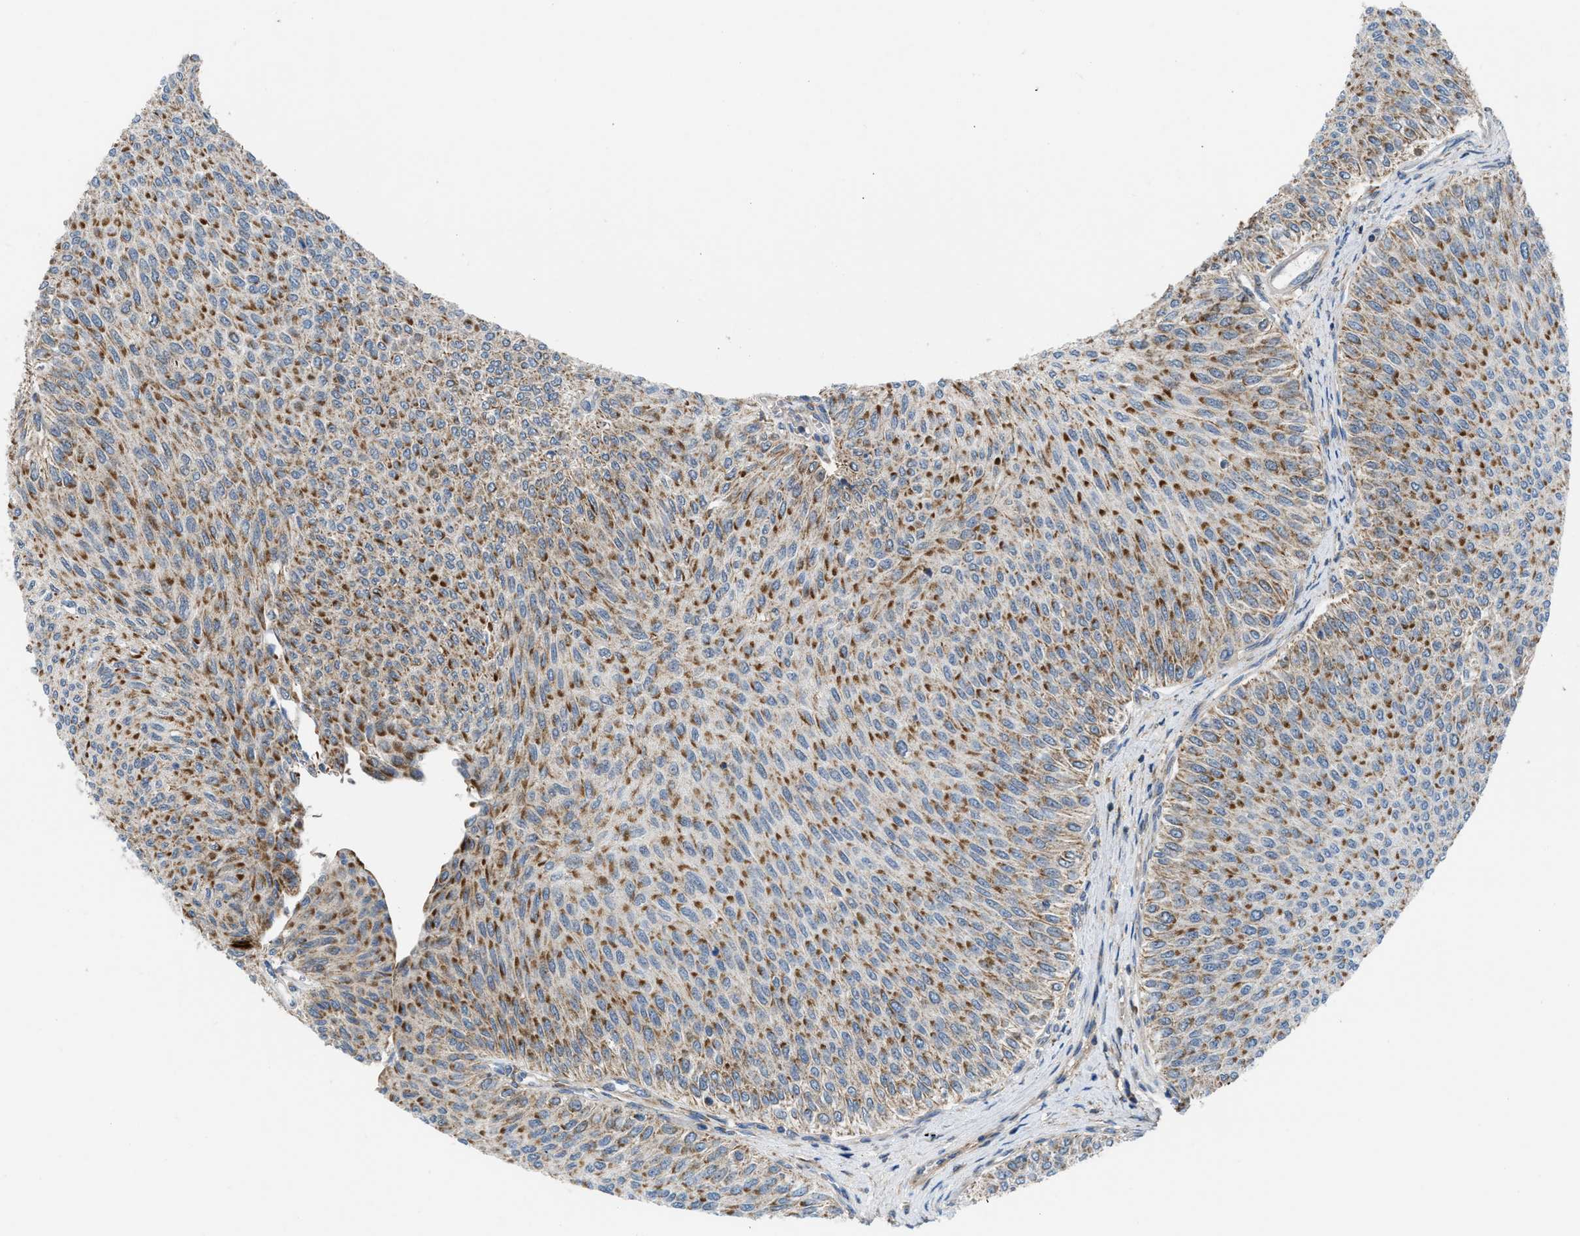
{"staining": {"intensity": "moderate", "quantity": ">75%", "location": "cytoplasmic/membranous"}, "tissue": "urothelial cancer", "cell_type": "Tumor cells", "image_type": "cancer", "snomed": [{"axis": "morphology", "description": "Urothelial carcinoma, Low grade"}, {"axis": "topography", "description": "Urinary bladder"}], "caption": "Urothelial cancer stained with a protein marker displays moderate staining in tumor cells.", "gene": "SLC10A3", "patient": {"sex": "male", "age": 78}}